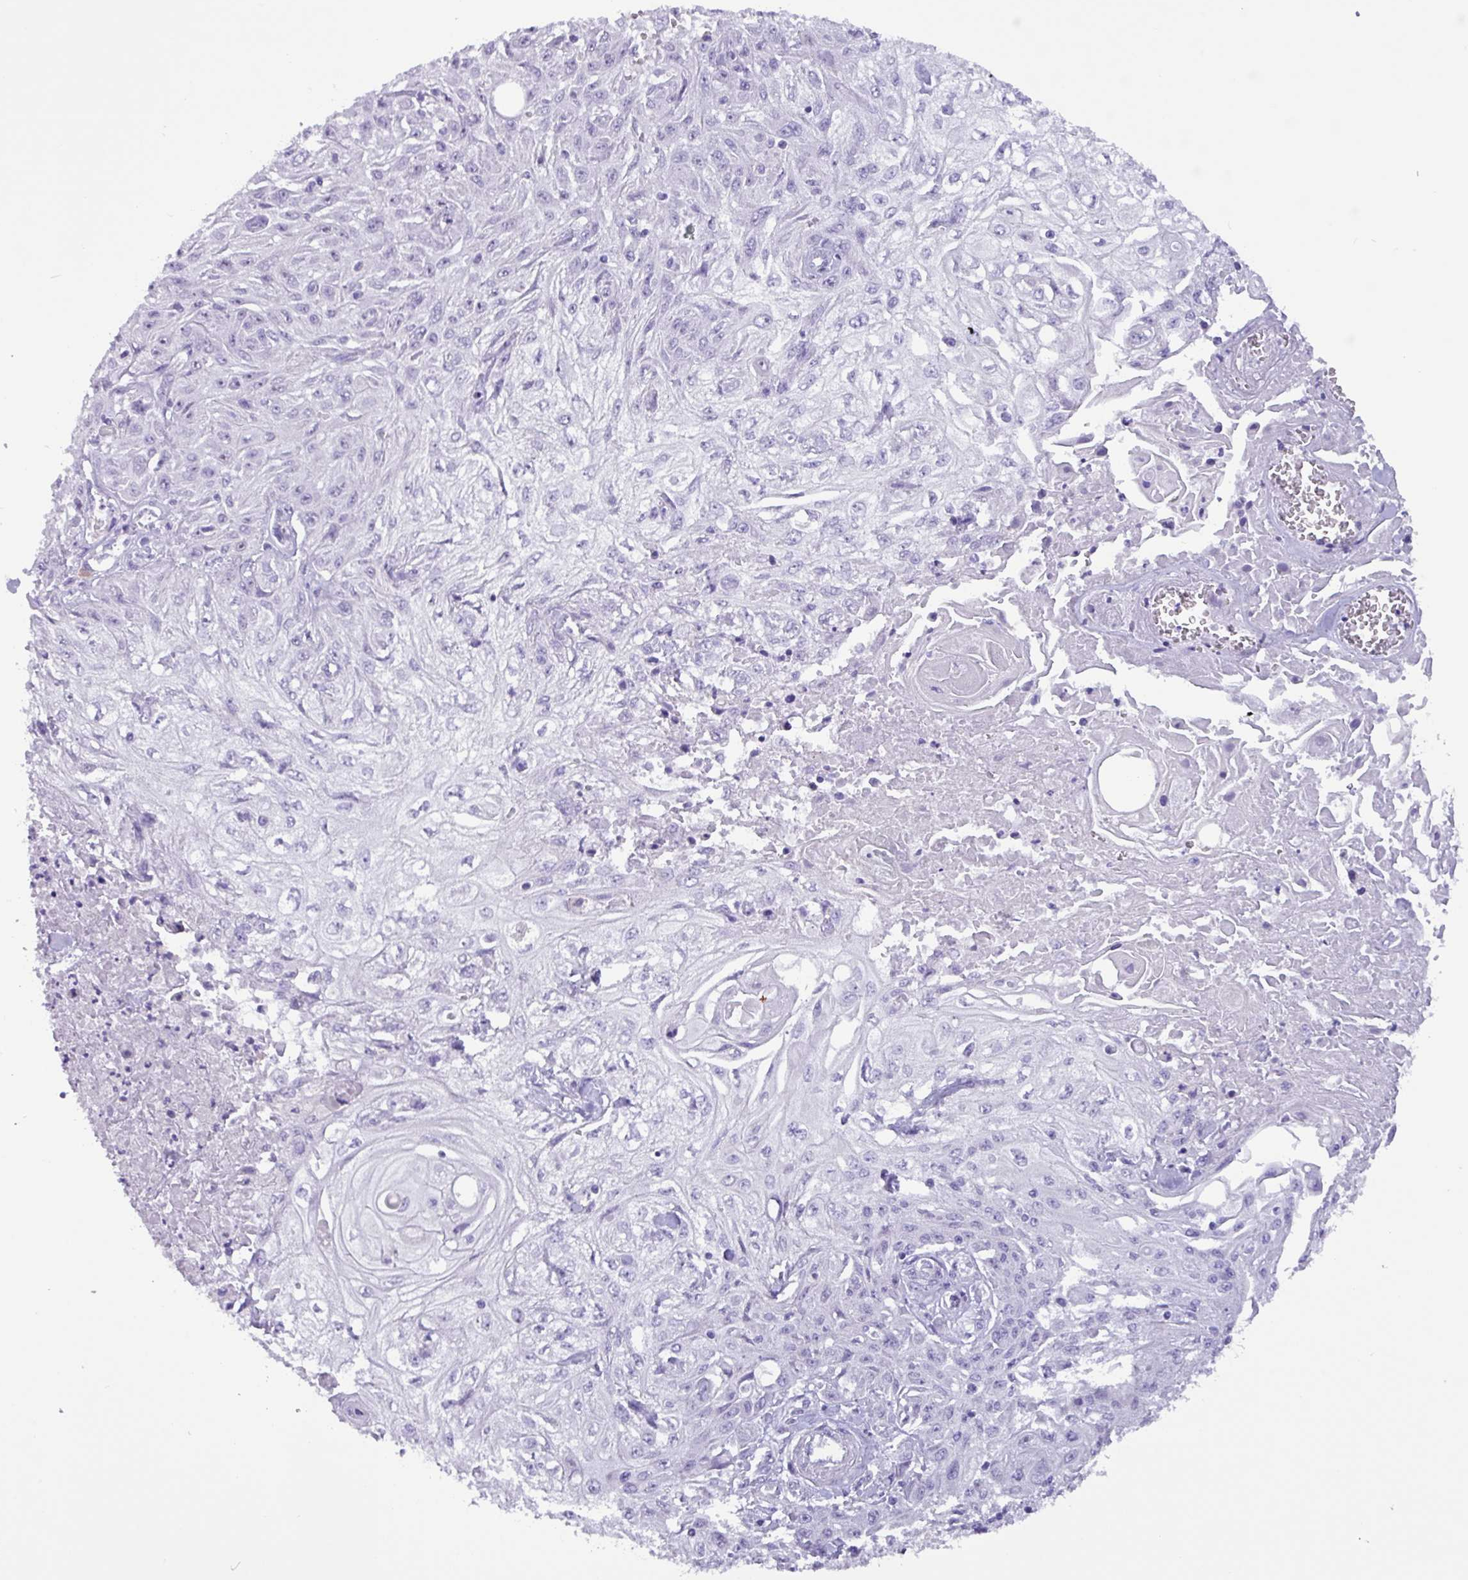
{"staining": {"intensity": "negative", "quantity": "none", "location": "none"}, "tissue": "skin cancer", "cell_type": "Tumor cells", "image_type": "cancer", "snomed": [{"axis": "morphology", "description": "Squamous cell carcinoma, NOS"}, {"axis": "morphology", "description": "Squamous cell carcinoma, metastatic, NOS"}, {"axis": "topography", "description": "Skin"}, {"axis": "topography", "description": "Lymph node"}], "caption": "Tumor cells show no significant staining in skin metastatic squamous cell carcinoma.", "gene": "MRM2", "patient": {"sex": "male", "age": 75}}